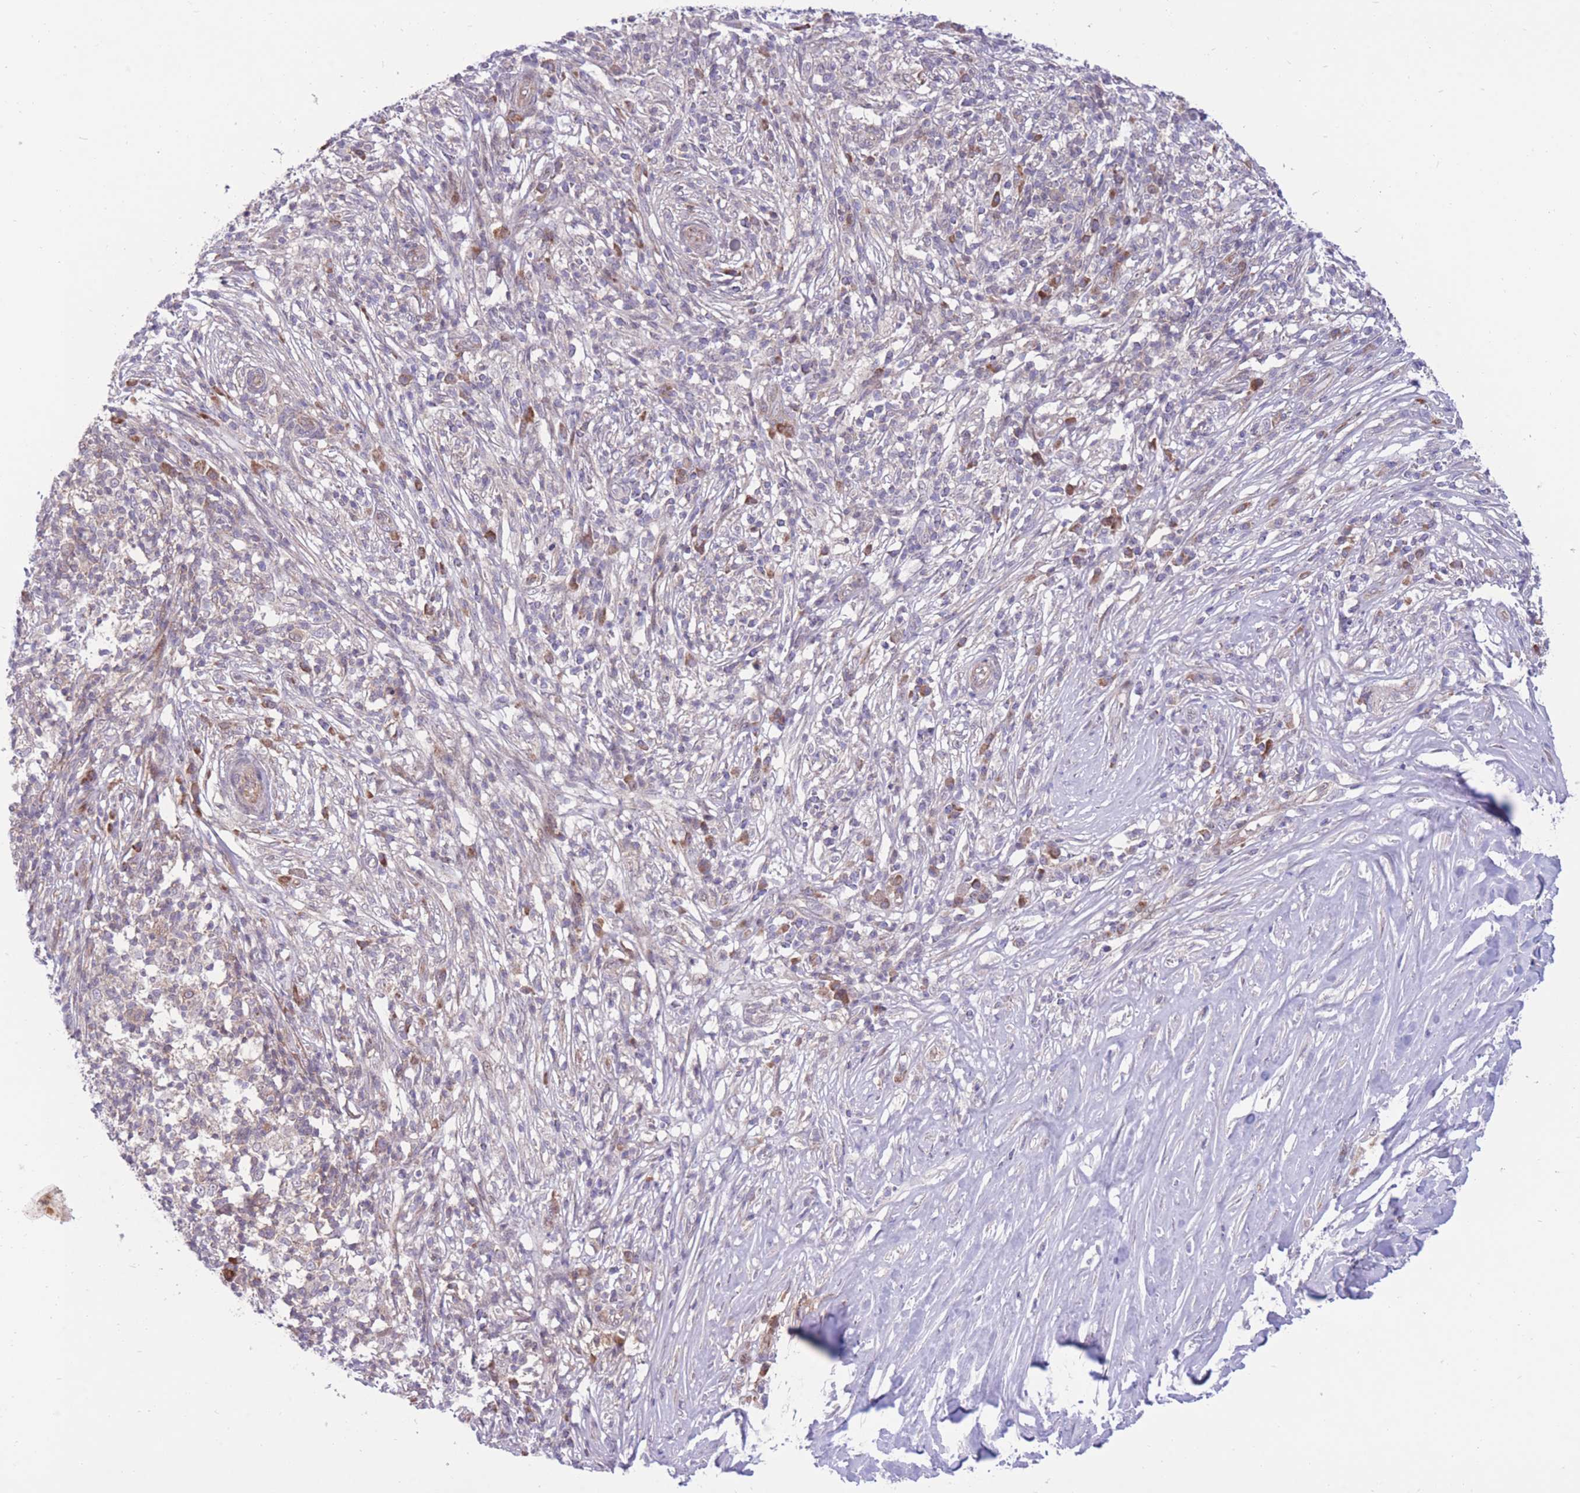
{"staining": {"intensity": "negative", "quantity": "none", "location": "none"}, "tissue": "melanoma", "cell_type": "Tumor cells", "image_type": "cancer", "snomed": [{"axis": "morphology", "description": "Malignant melanoma, NOS"}, {"axis": "topography", "description": "Skin"}], "caption": "Malignant melanoma stained for a protein using IHC reveals no positivity tumor cells.", "gene": "RIC8A", "patient": {"sex": "male", "age": 66}}